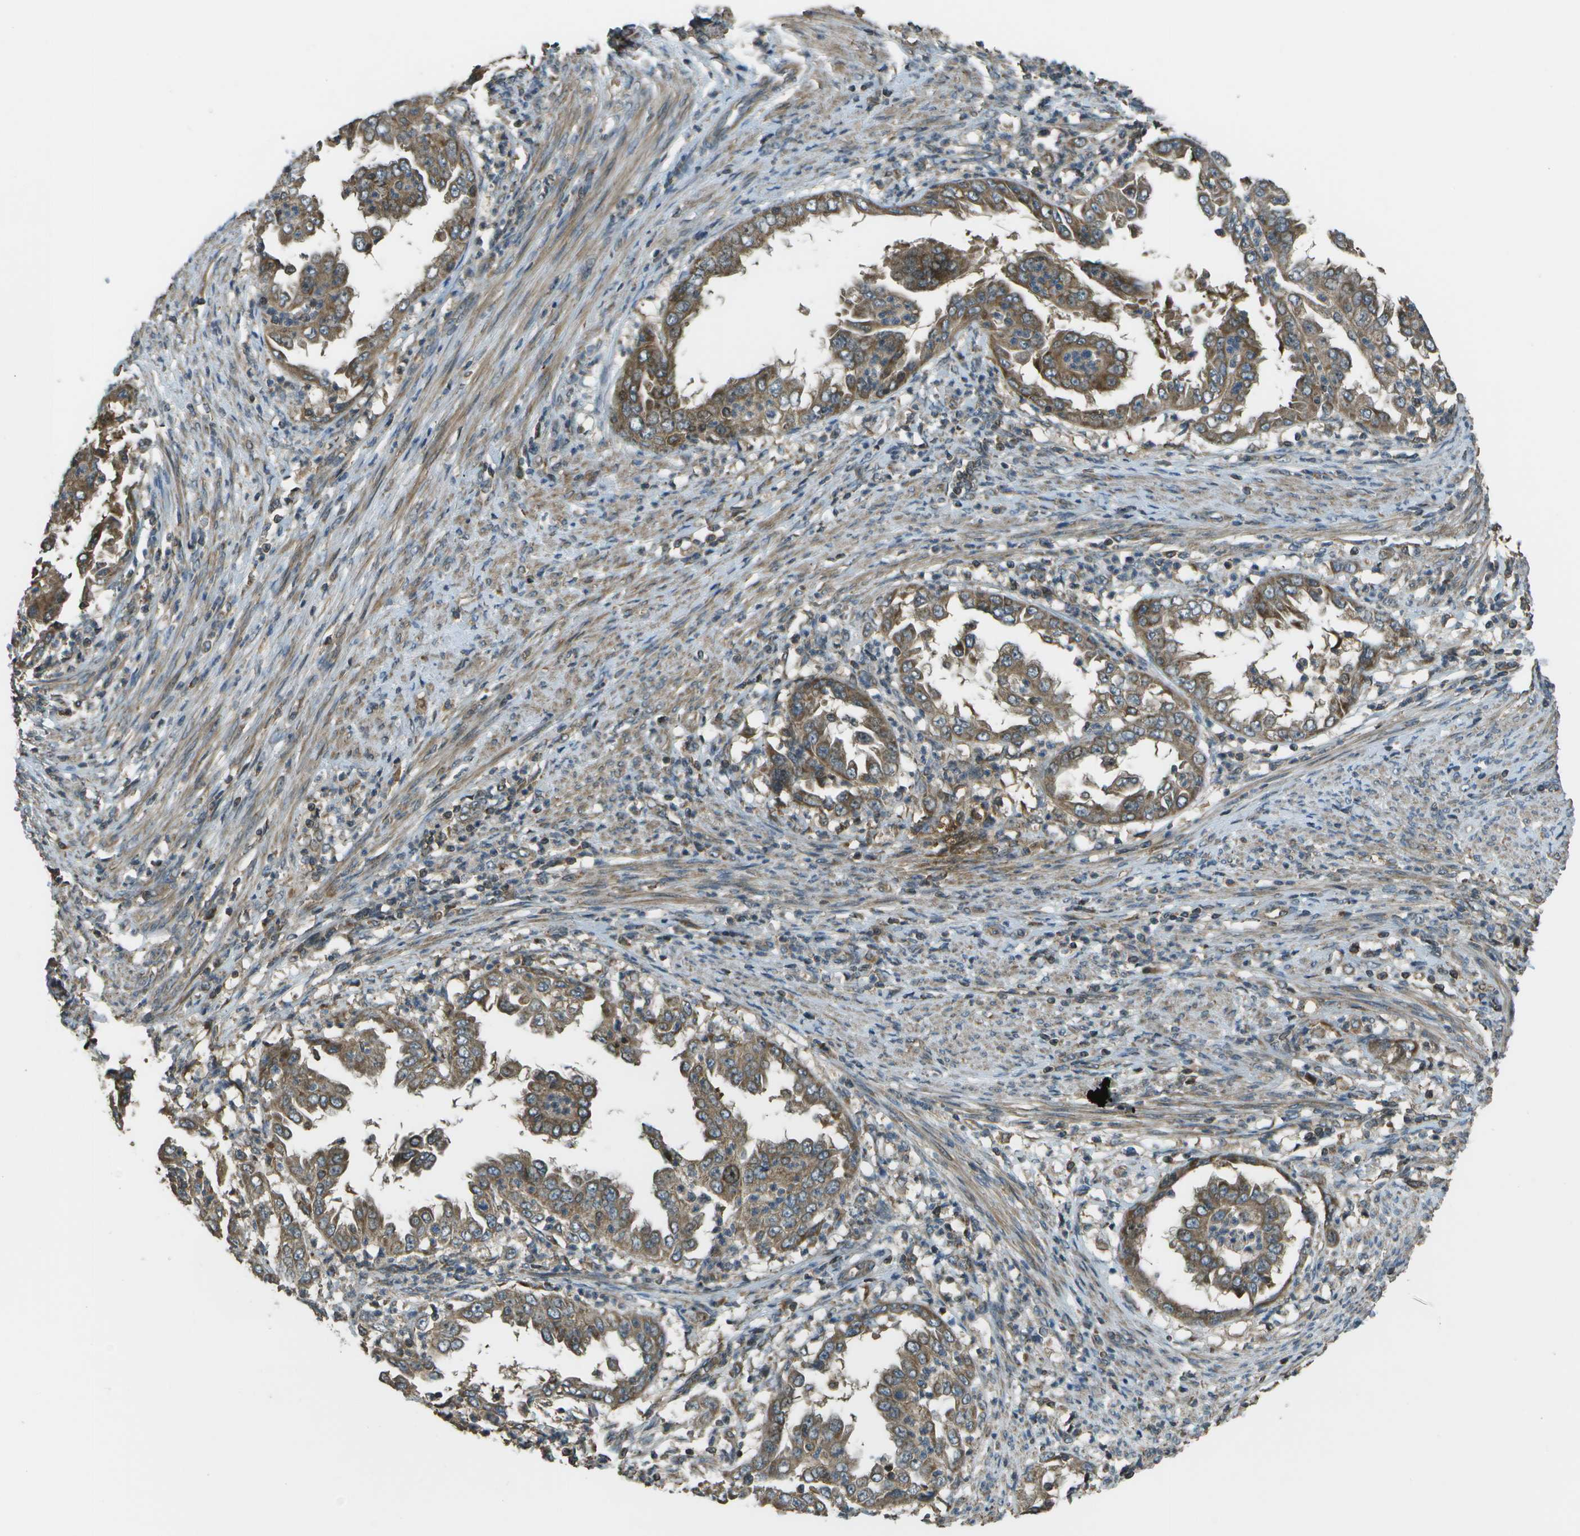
{"staining": {"intensity": "moderate", "quantity": ">75%", "location": "cytoplasmic/membranous"}, "tissue": "endometrial cancer", "cell_type": "Tumor cells", "image_type": "cancer", "snomed": [{"axis": "morphology", "description": "Adenocarcinoma, NOS"}, {"axis": "topography", "description": "Endometrium"}], "caption": "Immunohistochemical staining of human adenocarcinoma (endometrial) exhibits moderate cytoplasmic/membranous protein expression in approximately >75% of tumor cells.", "gene": "PLPBP", "patient": {"sex": "female", "age": 85}}